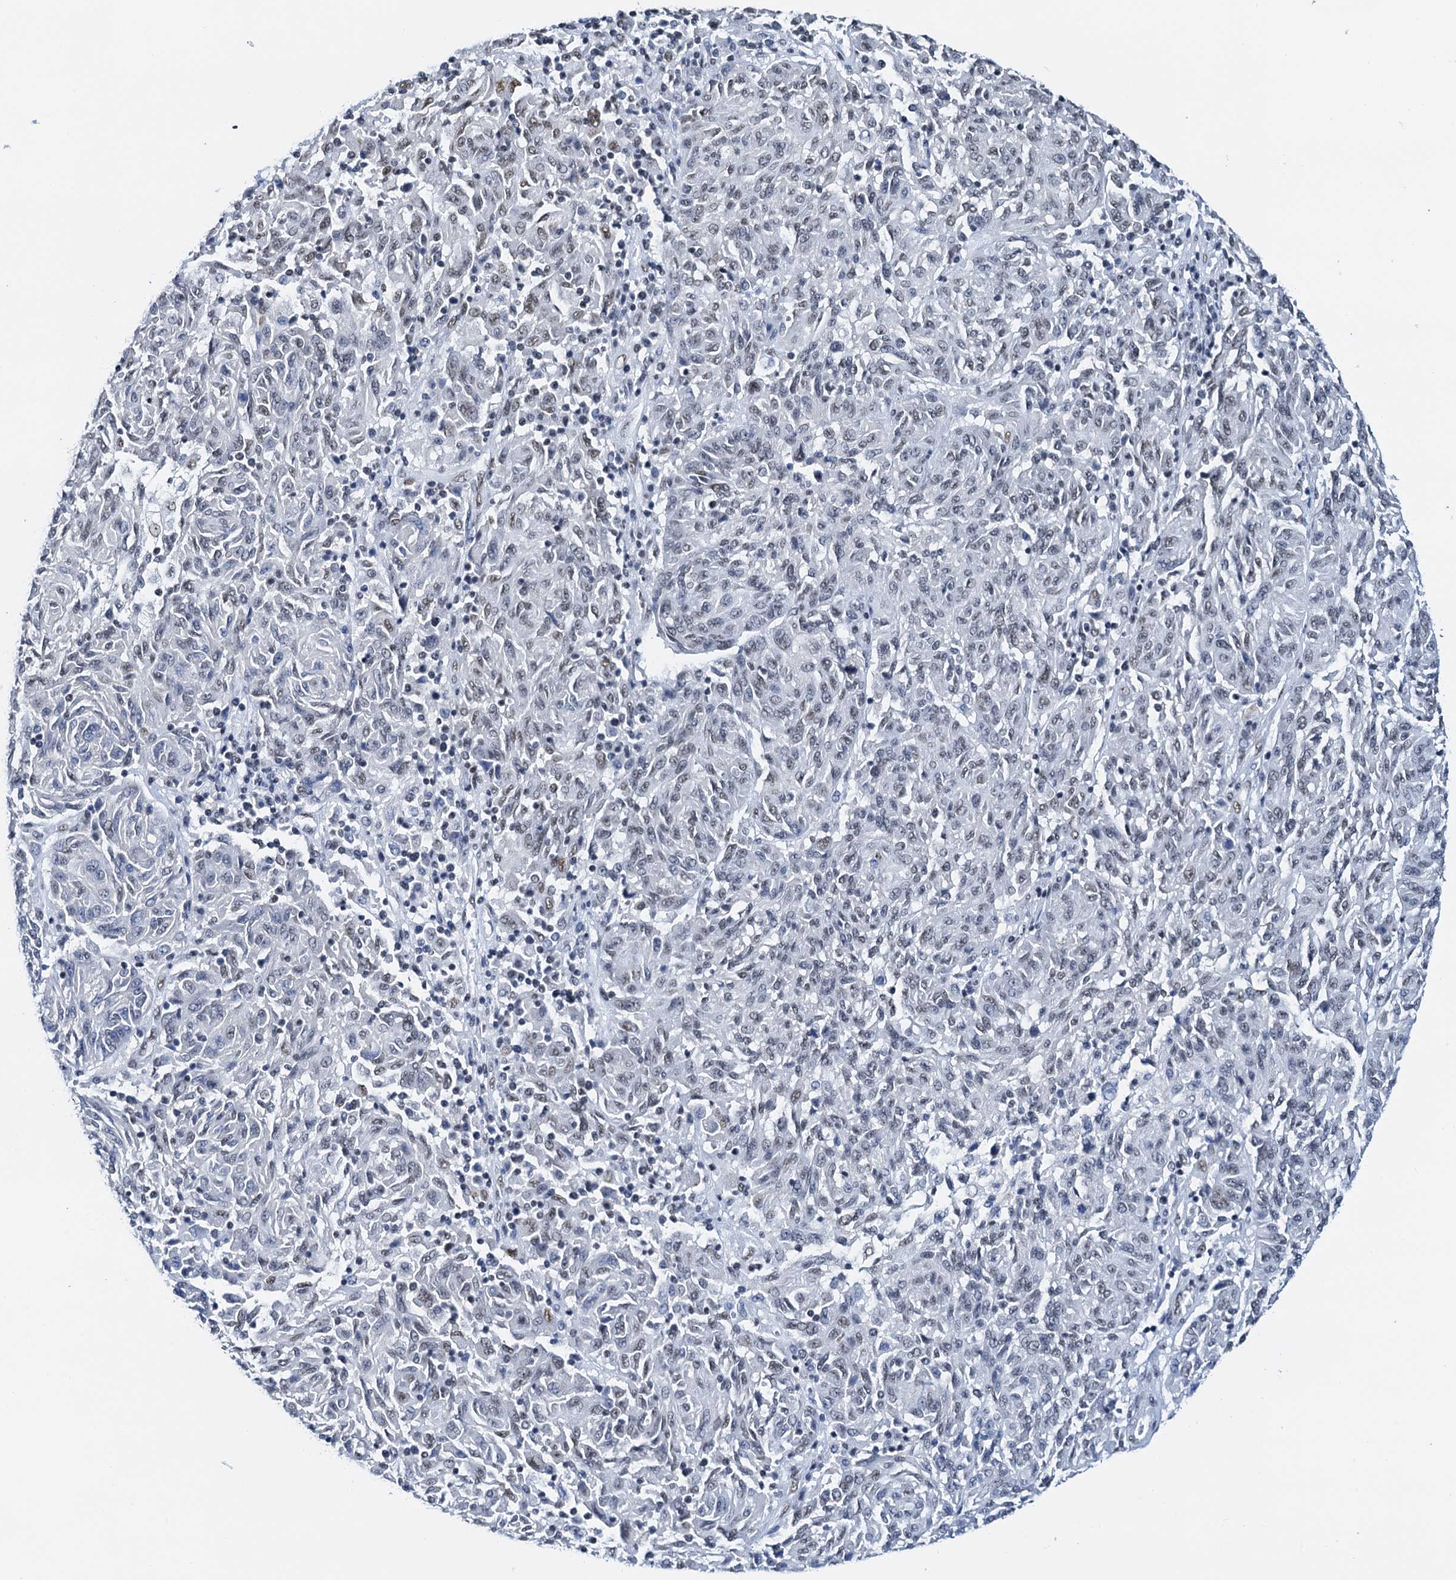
{"staining": {"intensity": "weak", "quantity": "25%-75%", "location": "nuclear"}, "tissue": "melanoma", "cell_type": "Tumor cells", "image_type": "cancer", "snomed": [{"axis": "morphology", "description": "Malignant melanoma, NOS"}, {"axis": "topography", "description": "Skin"}], "caption": "Melanoma stained with immunohistochemistry (IHC) demonstrates weak nuclear staining in about 25%-75% of tumor cells. Immunohistochemistry (ihc) stains the protein of interest in brown and the nuclei are stained blue.", "gene": "SLTM", "patient": {"sex": "male", "age": 53}}